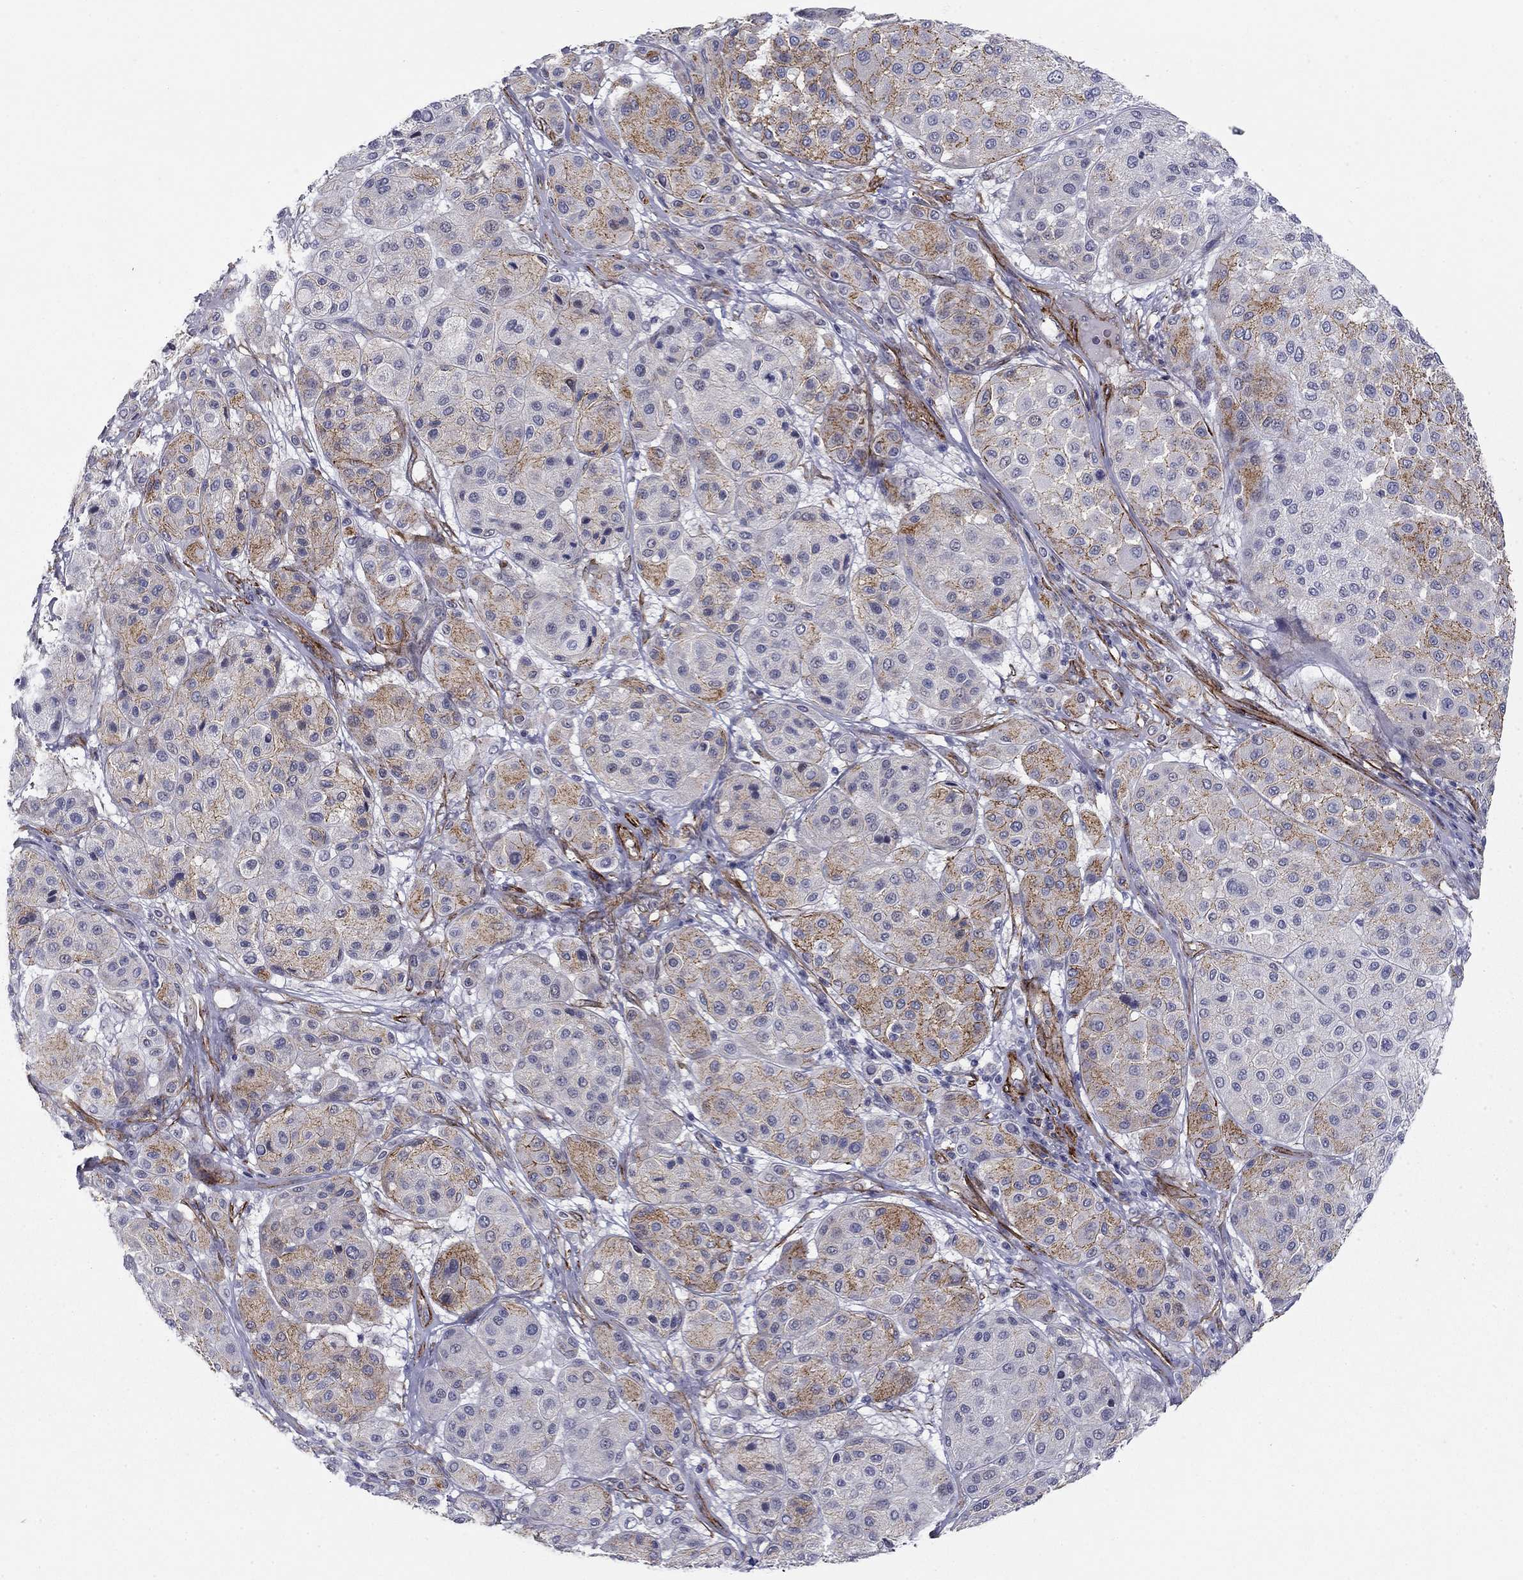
{"staining": {"intensity": "moderate", "quantity": "25%-75%", "location": "cytoplasmic/membranous"}, "tissue": "melanoma", "cell_type": "Tumor cells", "image_type": "cancer", "snomed": [{"axis": "morphology", "description": "Malignant melanoma, Metastatic site"}, {"axis": "topography", "description": "Smooth muscle"}], "caption": "Human melanoma stained for a protein (brown) exhibits moderate cytoplasmic/membranous positive staining in about 25%-75% of tumor cells.", "gene": "KRBA1", "patient": {"sex": "male", "age": 41}}